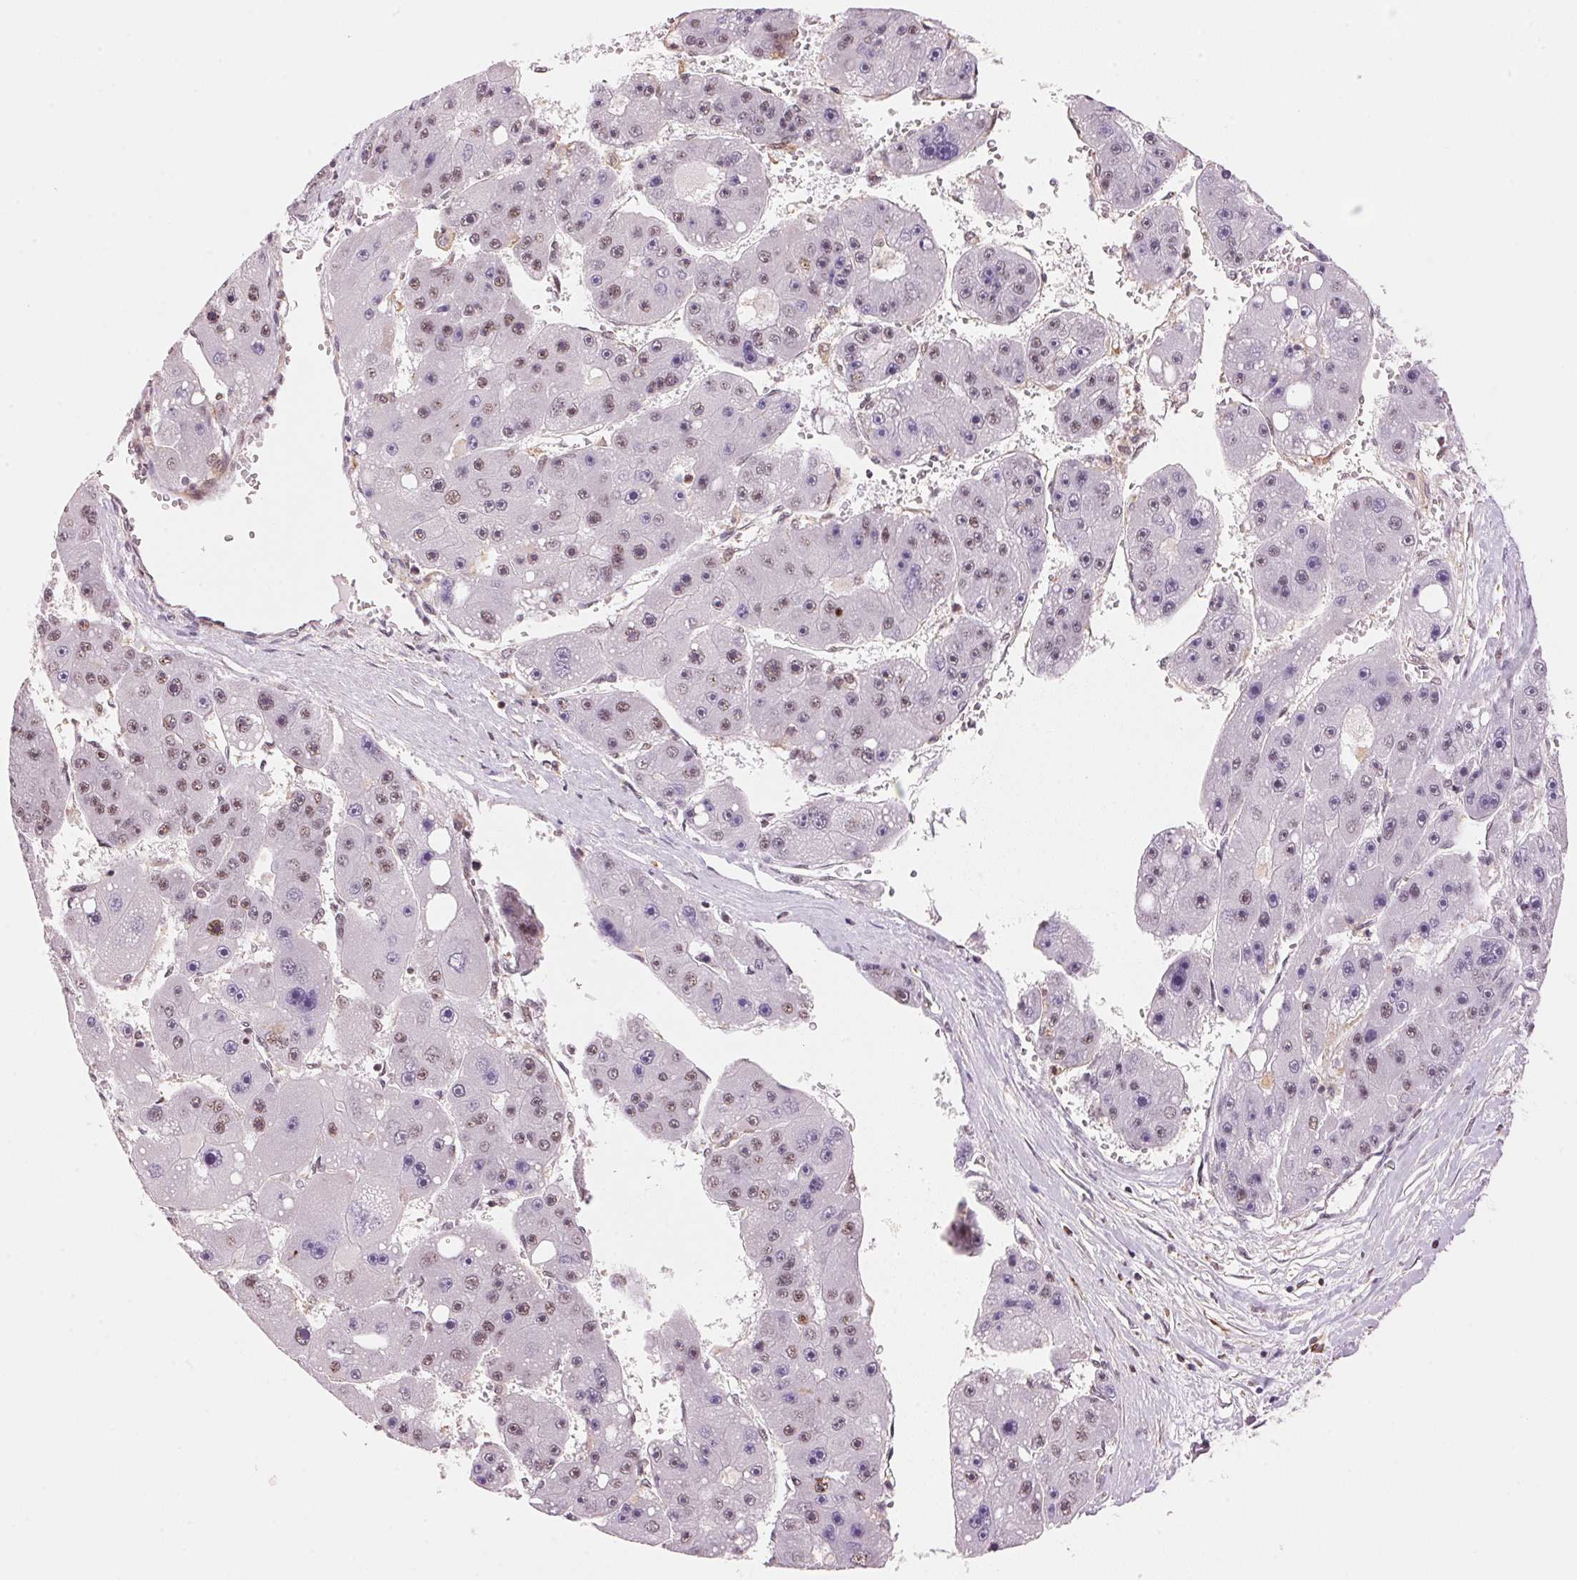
{"staining": {"intensity": "weak", "quantity": "<25%", "location": "nuclear"}, "tissue": "liver cancer", "cell_type": "Tumor cells", "image_type": "cancer", "snomed": [{"axis": "morphology", "description": "Carcinoma, Hepatocellular, NOS"}, {"axis": "topography", "description": "Liver"}], "caption": "The micrograph exhibits no significant expression in tumor cells of liver hepatocellular carcinoma.", "gene": "HNRNPDL", "patient": {"sex": "female", "age": 61}}